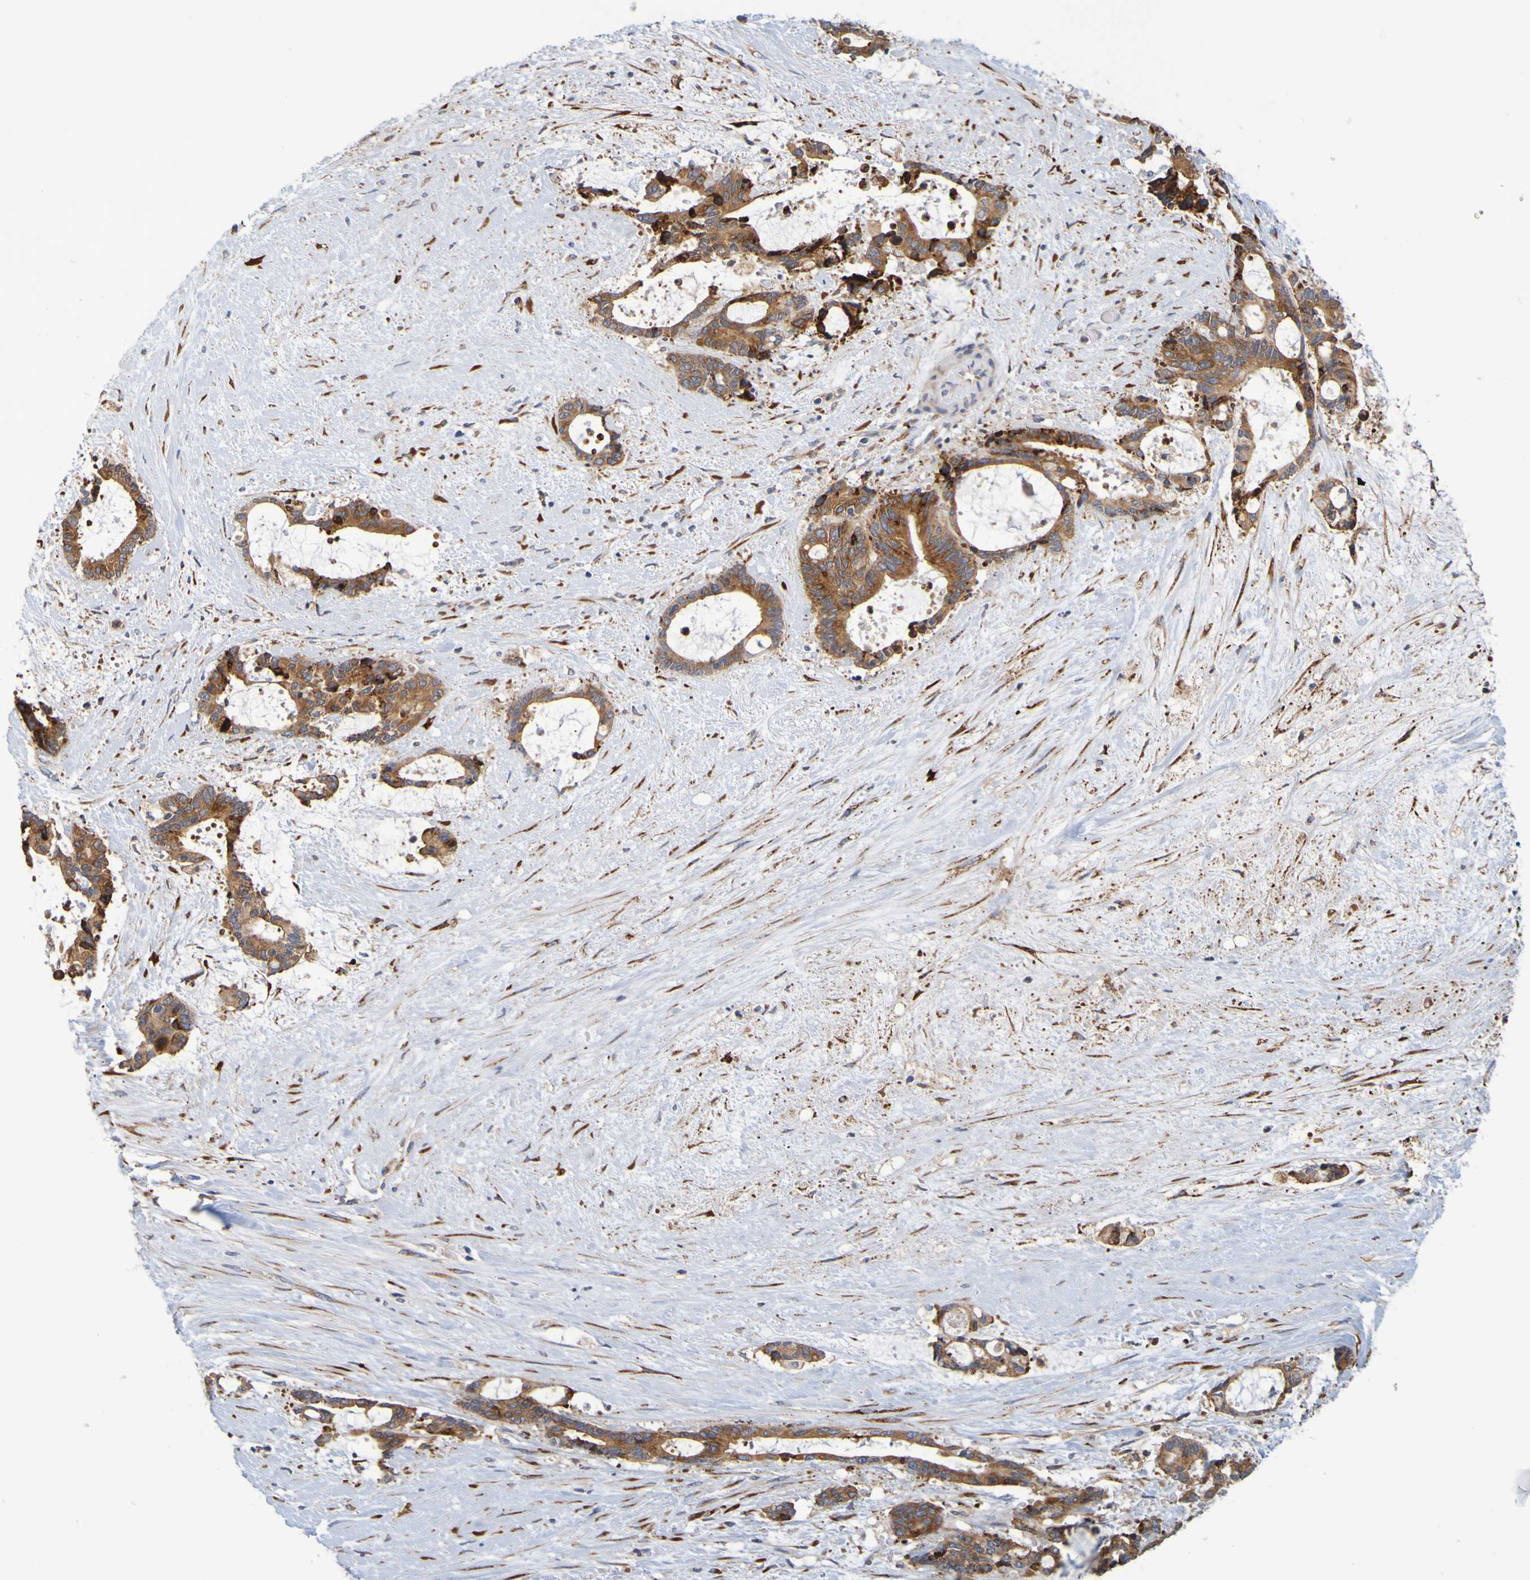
{"staining": {"intensity": "strong", "quantity": ">75%", "location": "cytoplasmic/membranous"}, "tissue": "liver cancer", "cell_type": "Tumor cells", "image_type": "cancer", "snomed": [{"axis": "morphology", "description": "Normal tissue, NOS"}, {"axis": "morphology", "description": "Cholangiocarcinoma"}, {"axis": "topography", "description": "Liver"}, {"axis": "topography", "description": "Peripheral nerve tissue"}], "caption": "Liver cancer stained for a protein shows strong cytoplasmic/membranous positivity in tumor cells.", "gene": "SIL1", "patient": {"sex": "female", "age": 73}}